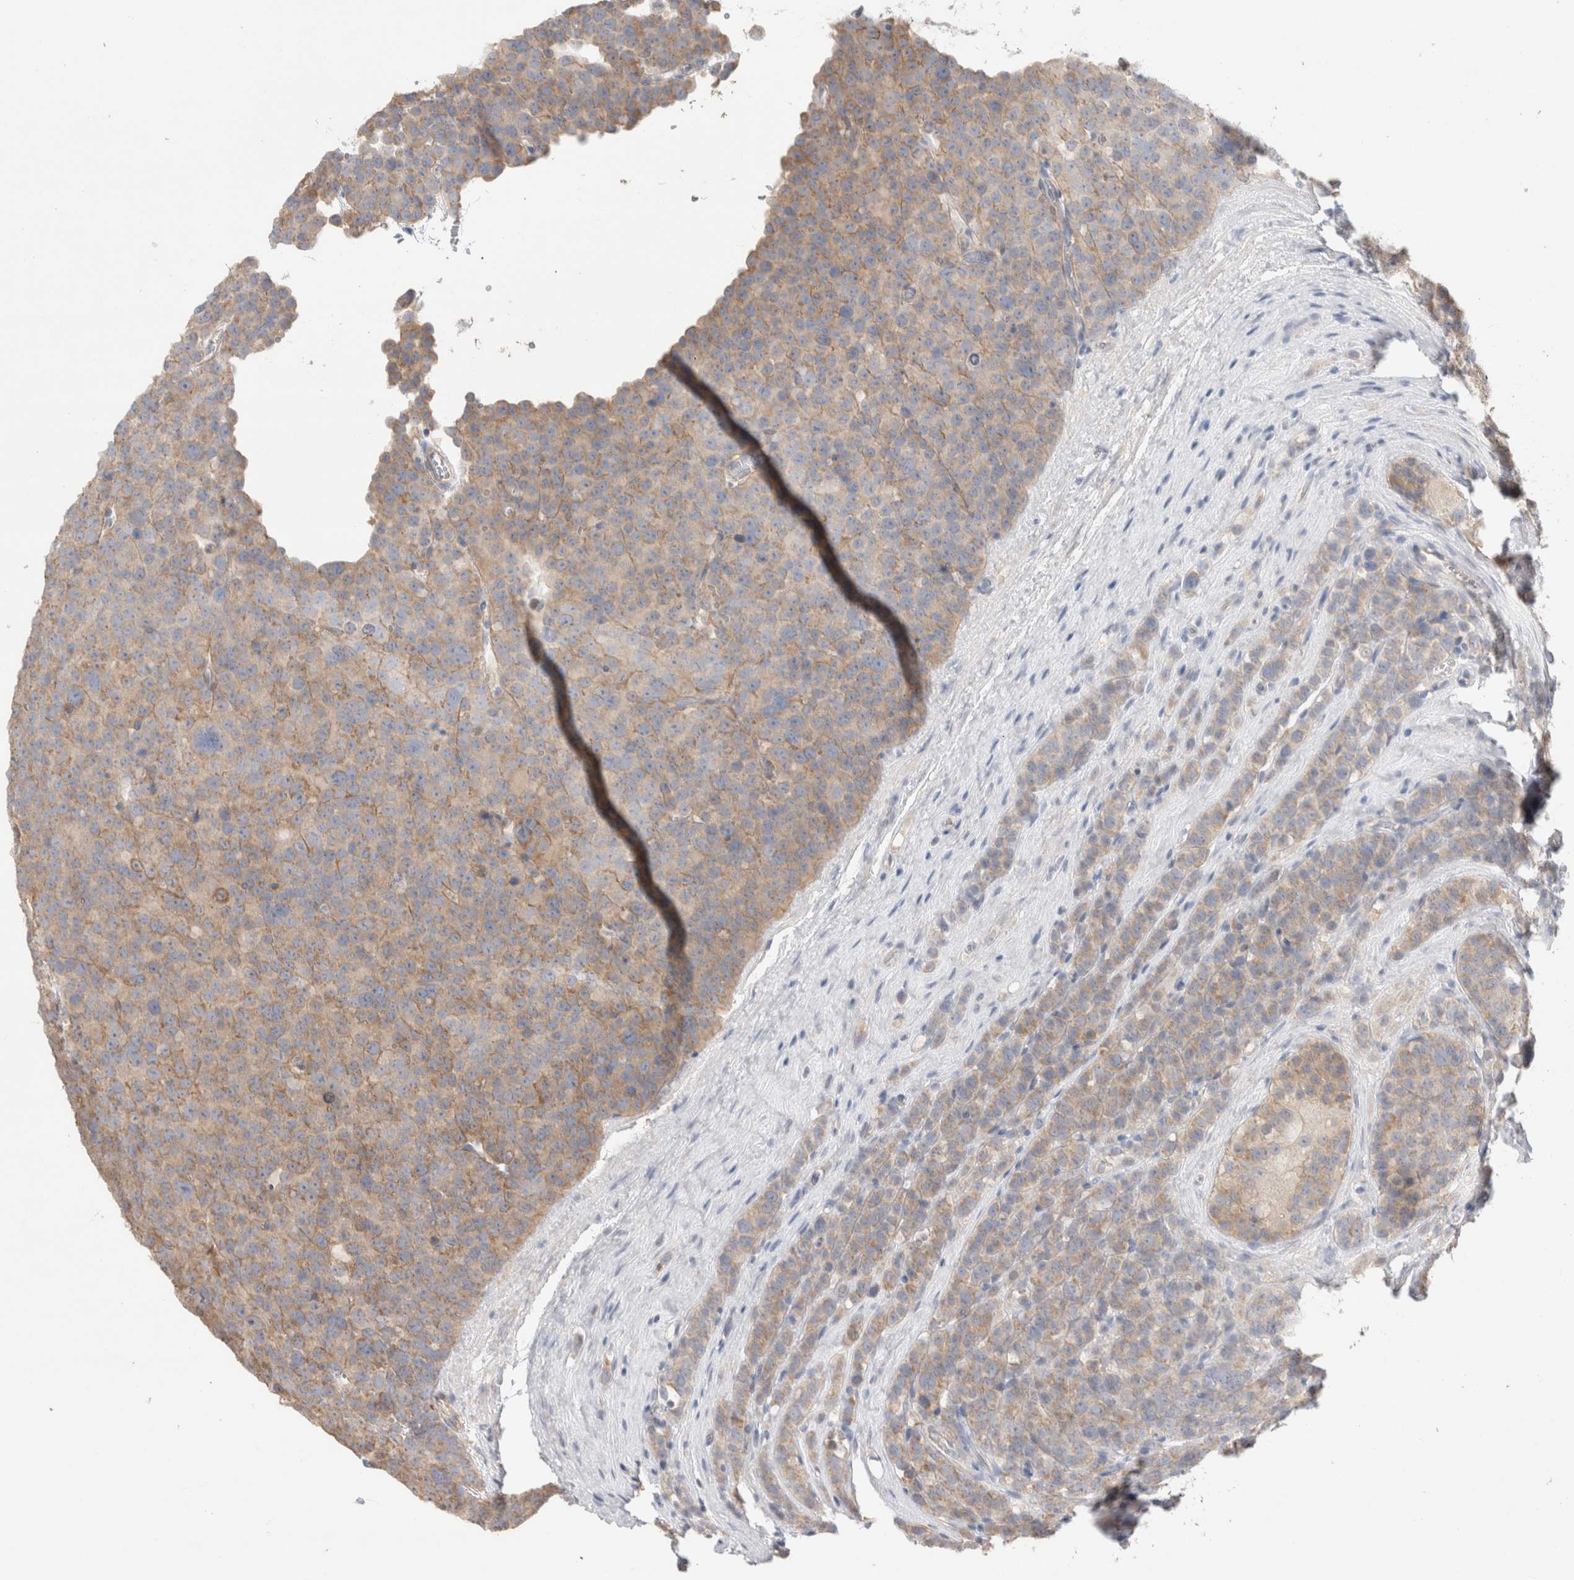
{"staining": {"intensity": "moderate", "quantity": "25%-75%", "location": "cytoplasmic/membranous"}, "tissue": "testis cancer", "cell_type": "Tumor cells", "image_type": "cancer", "snomed": [{"axis": "morphology", "description": "Seminoma, NOS"}, {"axis": "topography", "description": "Testis"}], "caption": "This micrograph demonstrates immunohistochemistry (IHC) staining of testis cancer, with medium moderate cytoplasmic/membranous expression in approximately 25%-75% of tumor cells.", "gene": "DMD", "patient": {"sex": "male", "age": 71}}